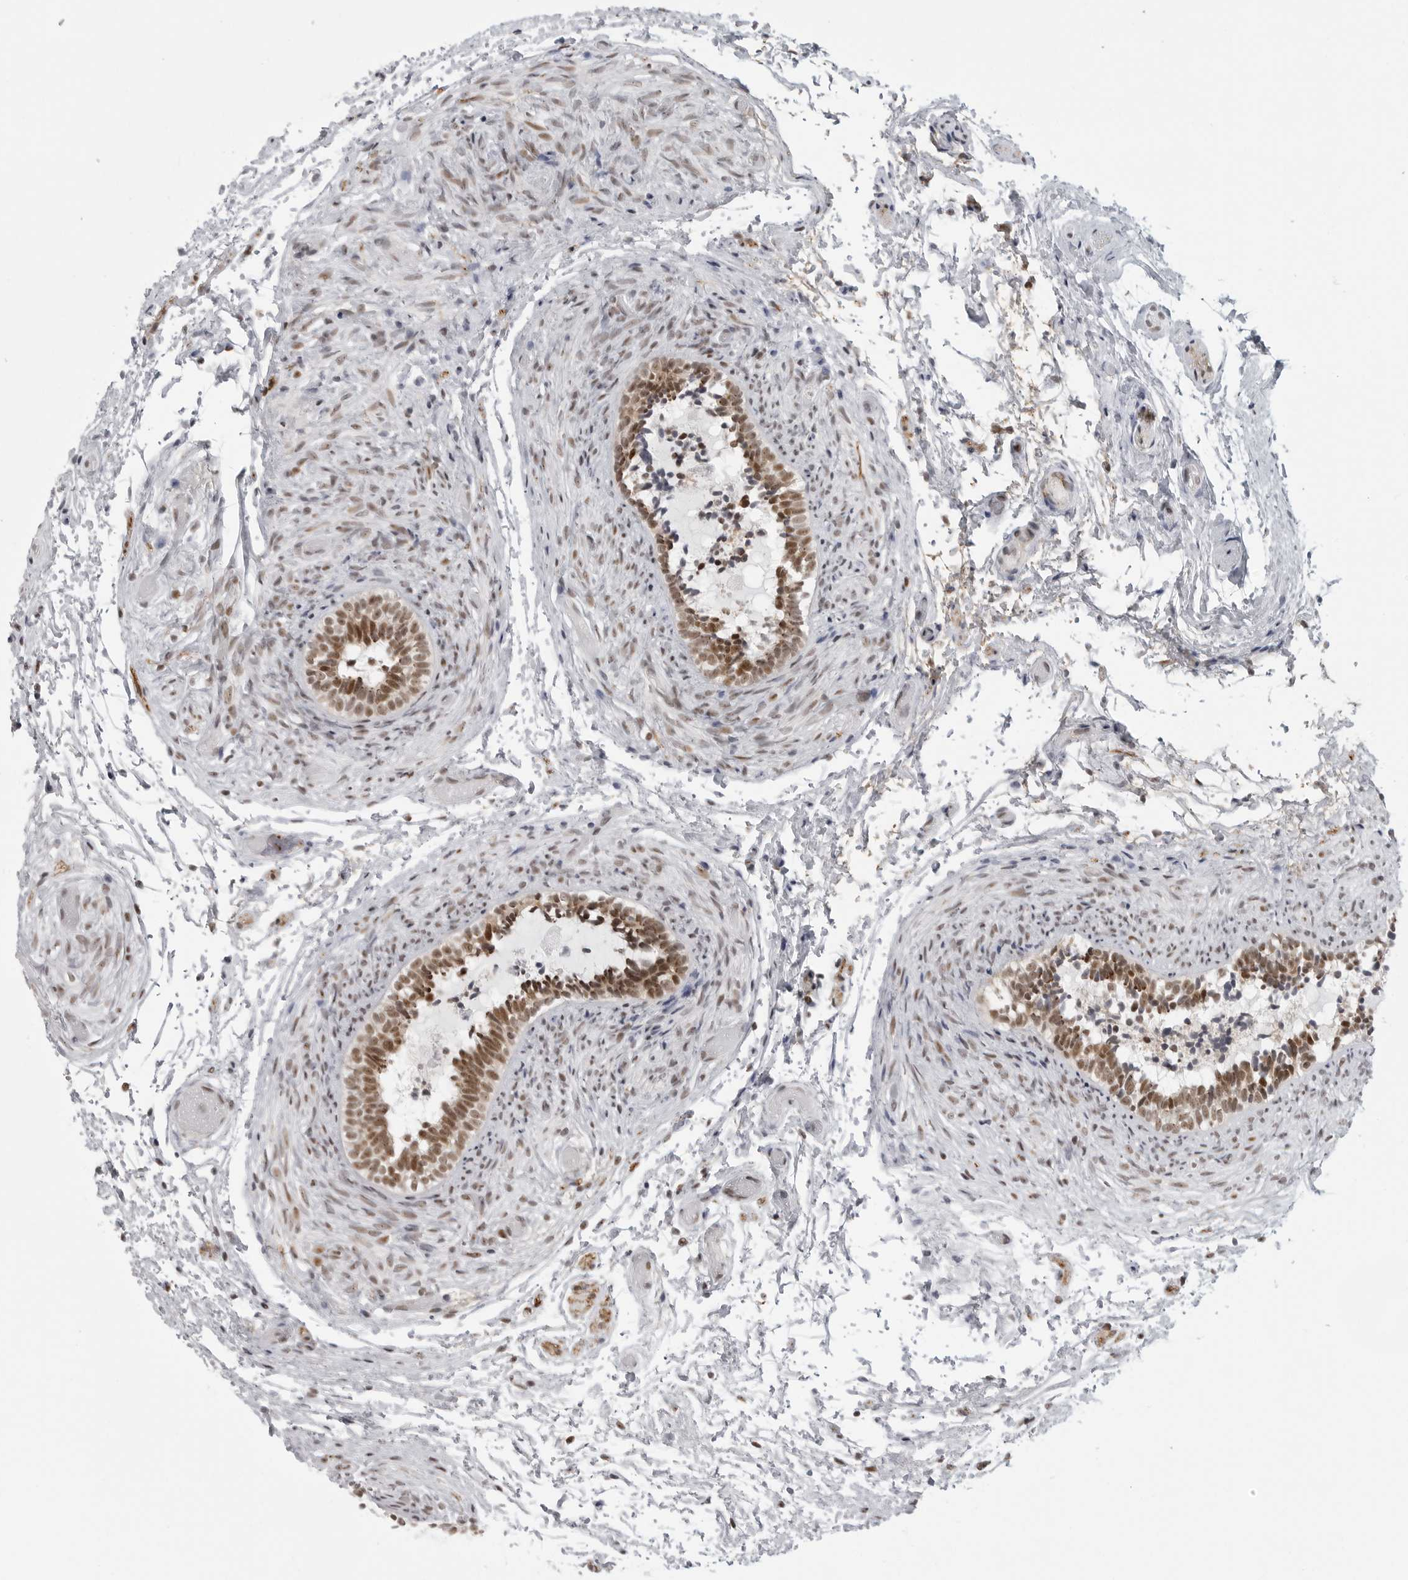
{"staining": {"intensity": "moderate", "quantity": ">75%", "location": "cytoplasmic/membranous,nuclear"}, "tissue": "epididymis", "cell_type": "Glandular cells", "image_type": "normal", "snomed": [{"axis": "morphology", "description": "Normal tissue, NOS"}, {"axis": "topography", "description": "Epididymis"}], "caption": "The photomicrograph exhibits a brown stain indicating the presence of a protein in the cytoplasmic/membranous,nuclear of glandular cells in epididymis.", "gene": "PRDM10", "patient": {"sex": "male", "age": 5}}